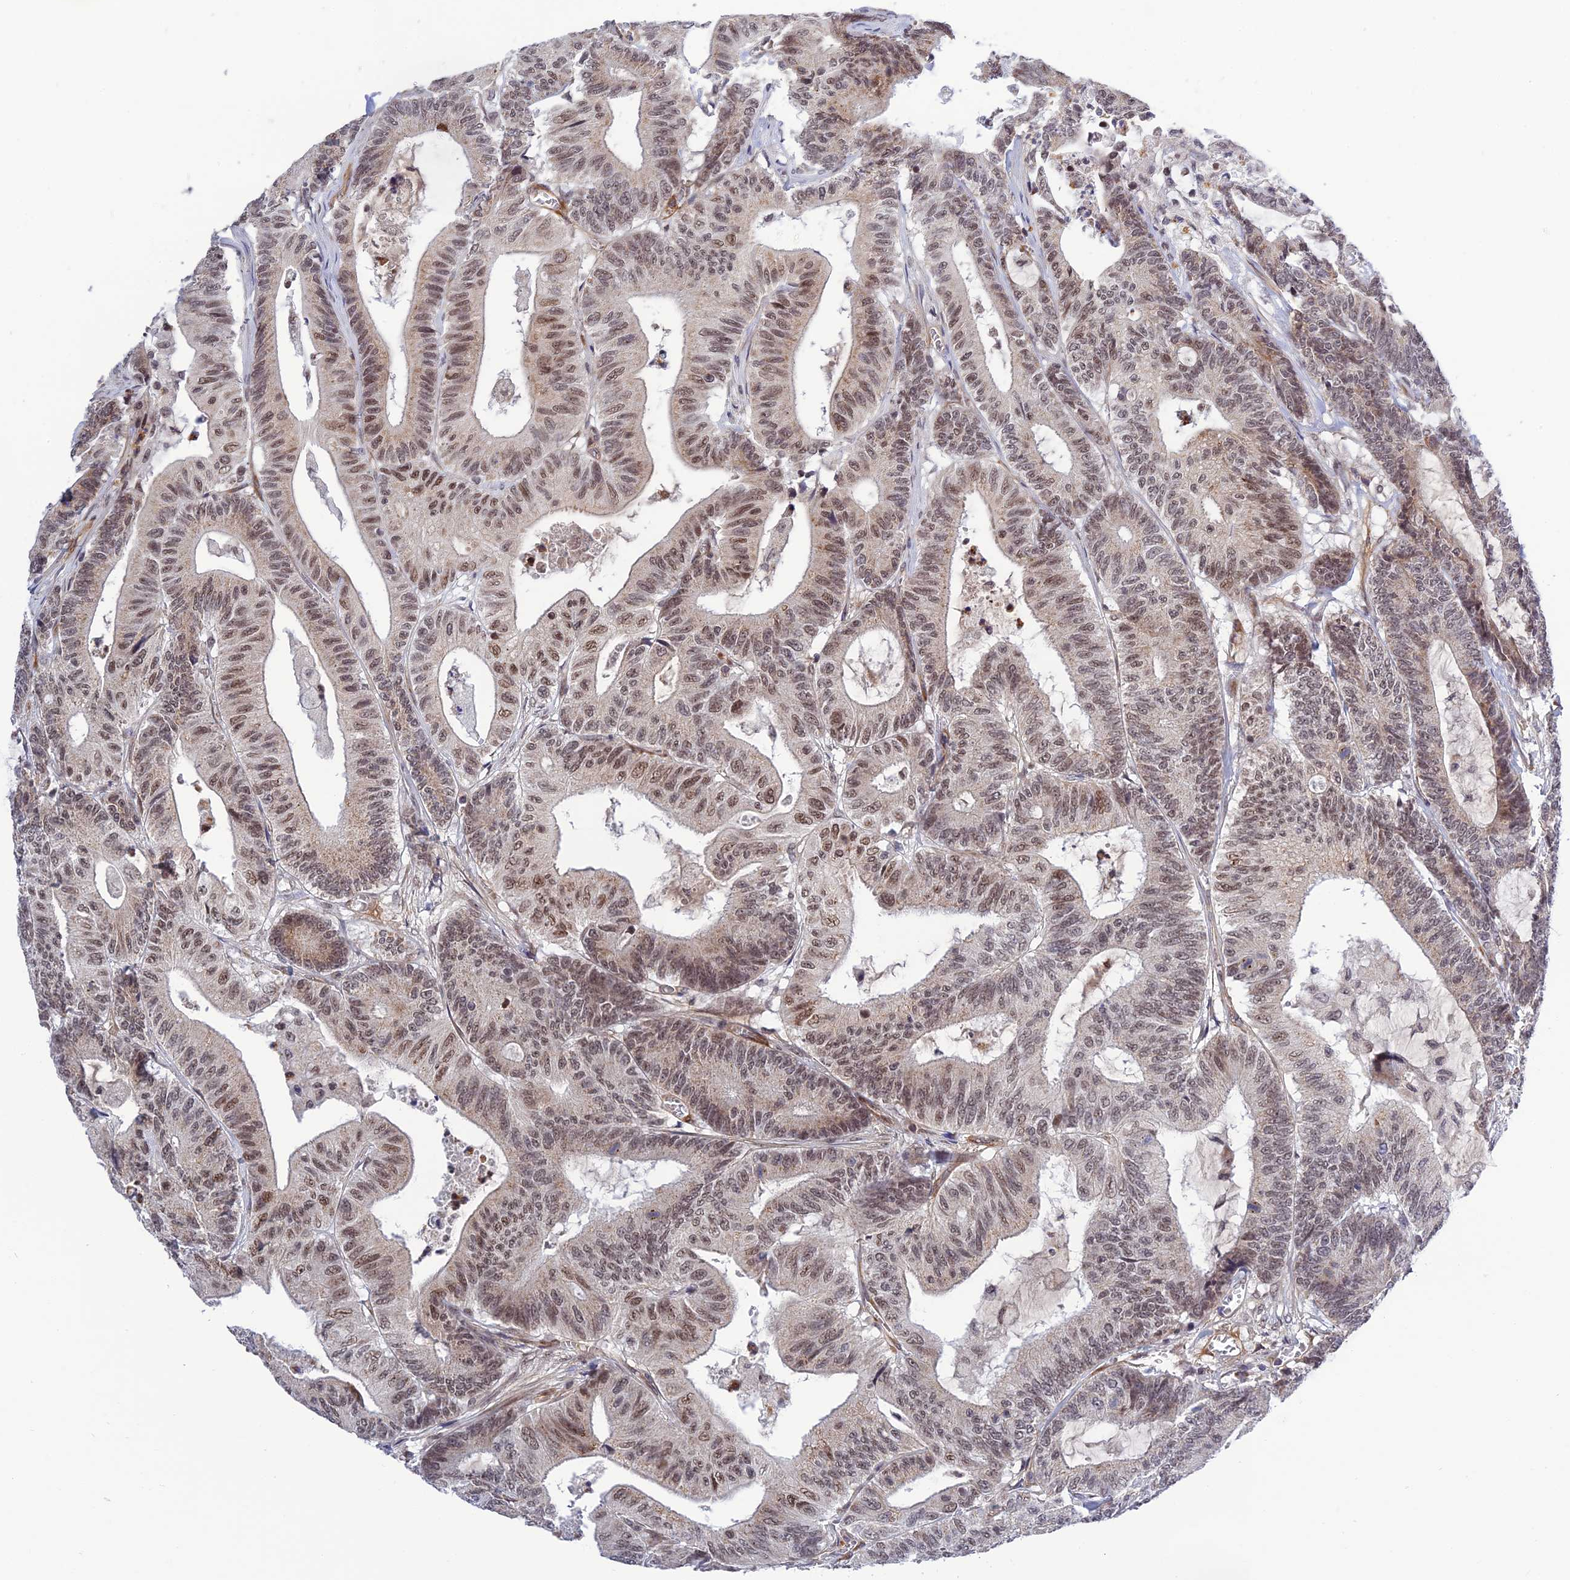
{"staining": {"intensity": "moderate", "quantity": ">75%", "location": "nuclear"}, "tissue": "colorectal cancer", "cell_type": "Tumor cells", "image_type": "cancer", "snomed": [{"axis": "morphology", "description": "Adenocarcinoma, NOS"}, {"axis": "topography", "description": "Colon"}], "caption": "This is an image of IHC staining of colorectal adenocarcinoma, which shows moderate positivity in the nuclear of tumor cells.", "gene": "REXO1", "patient": {"sex": "female", "age": 84}}